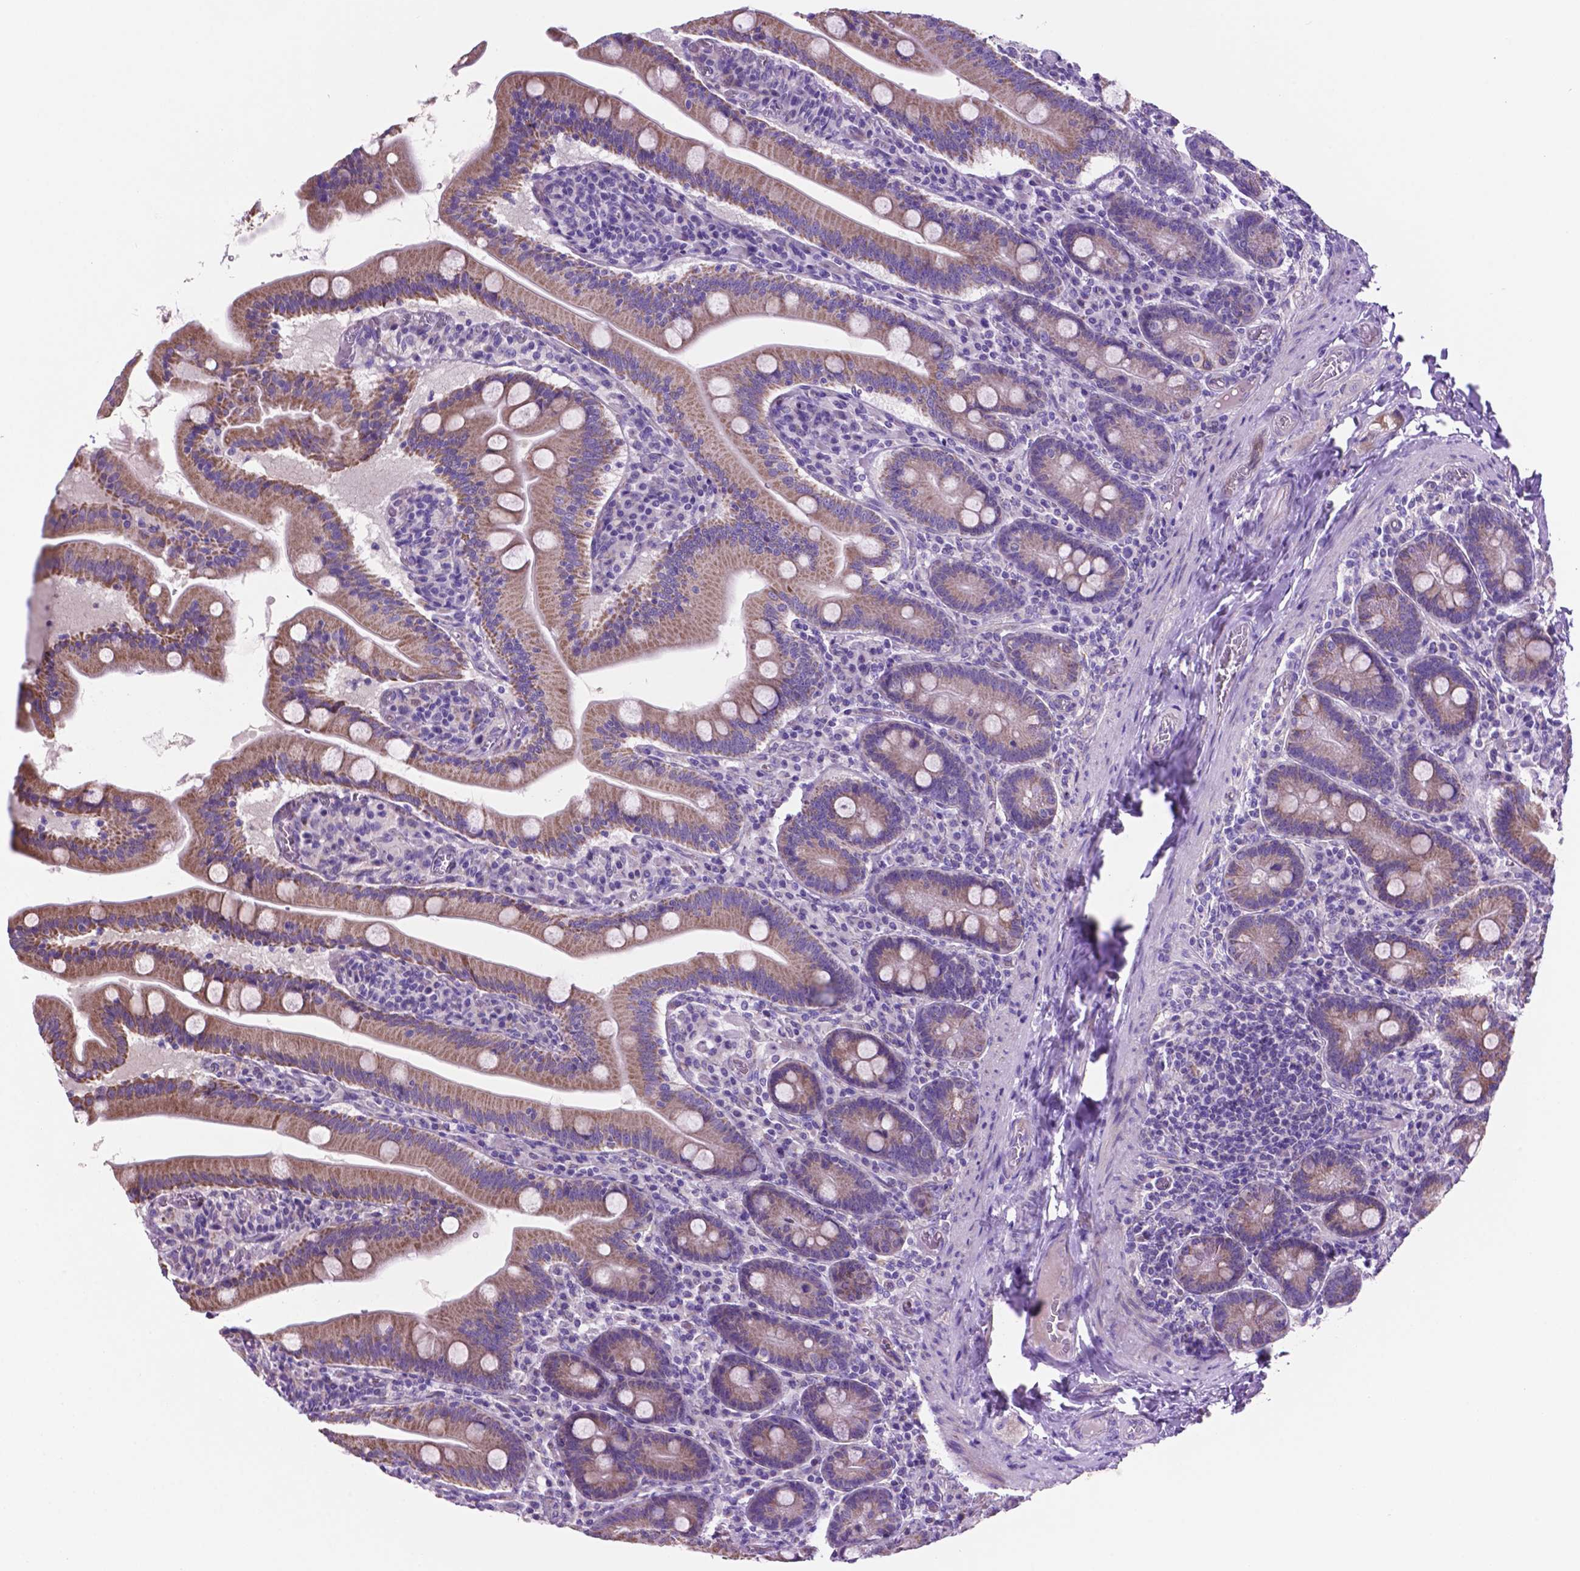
{"staining": {"intensity": "moderate", "quantity": ">75%", "location": "cytoplasmic/membranous"}, "tissue": "small intestine", "cell_type": "Glandular cells", "image_type": "normal", "snomed": [{"axis": "morphology", "description": "Normal tissue, NOS"}, {"axis": "topography", "description": "Small intestine"}], "caption": "Immunohistochemistry (IHC) (DAB) staining of benign human small intestine displays moderate cytoplasmic/membranous protein expression in about >75% of glandular cells.", "gene": "TMEM121B", "patient": {"sex": "male", "age": 37}}